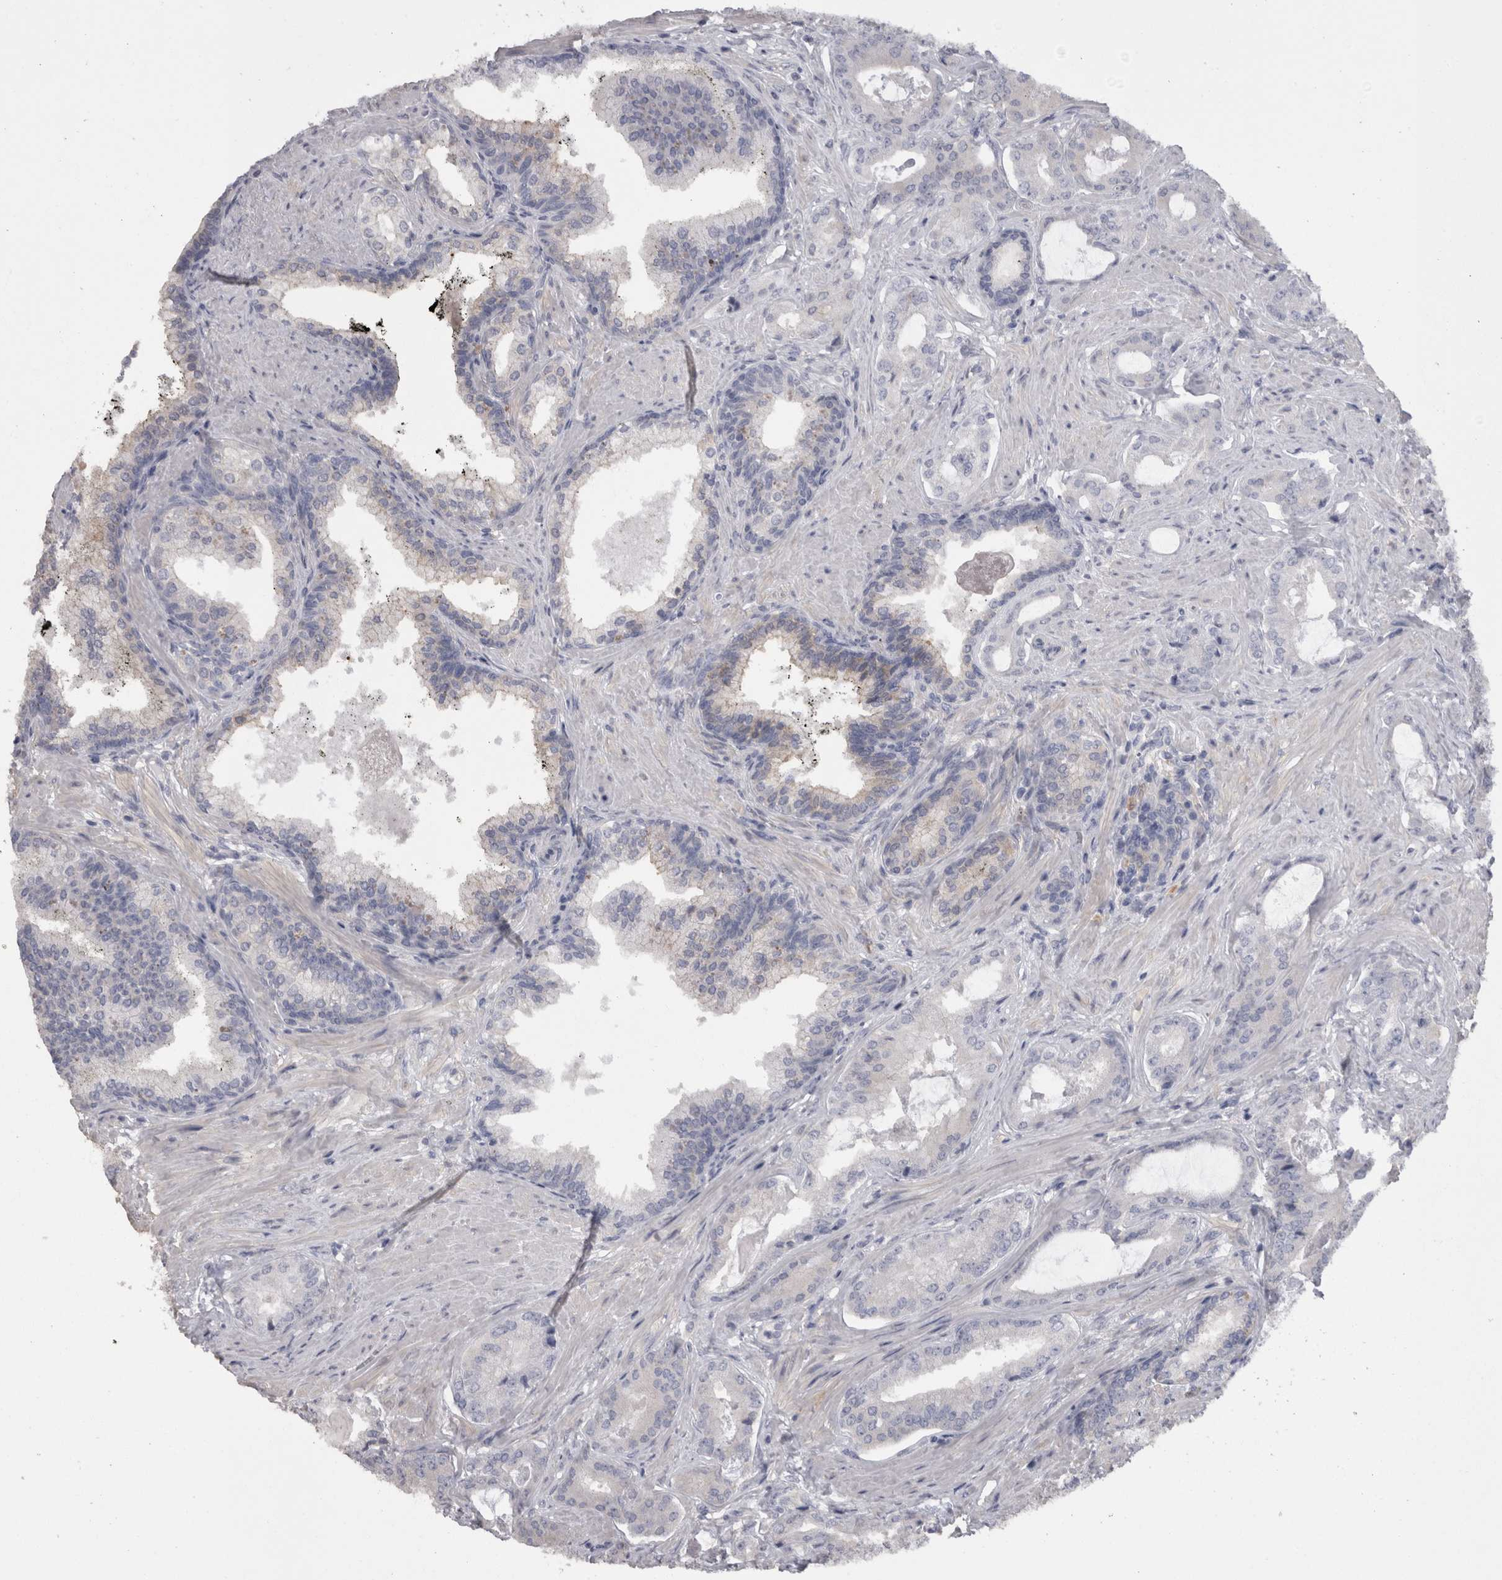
{"staining": {"intensity": "negative", "quantity": "none", "location": "none"}, "tissue": "prostate cancer", "cell_type": "Tumor cells", "image_type": "cancer", "snomed": [{"axis": "morphology", "description": "Adenocarcinoma, Low grade"}, {"axis": "topography", "description": "Prostate"}], "caption": "Immunohistochemistry (IHC) image of neoplastic tissue: adenocarcinoma (low-grade) (prostate) stained with DAB shows no significant protein positivity in tumor cells.", "gene": "CAMK2D", "patient": {"sex": "male", "age": 71}}